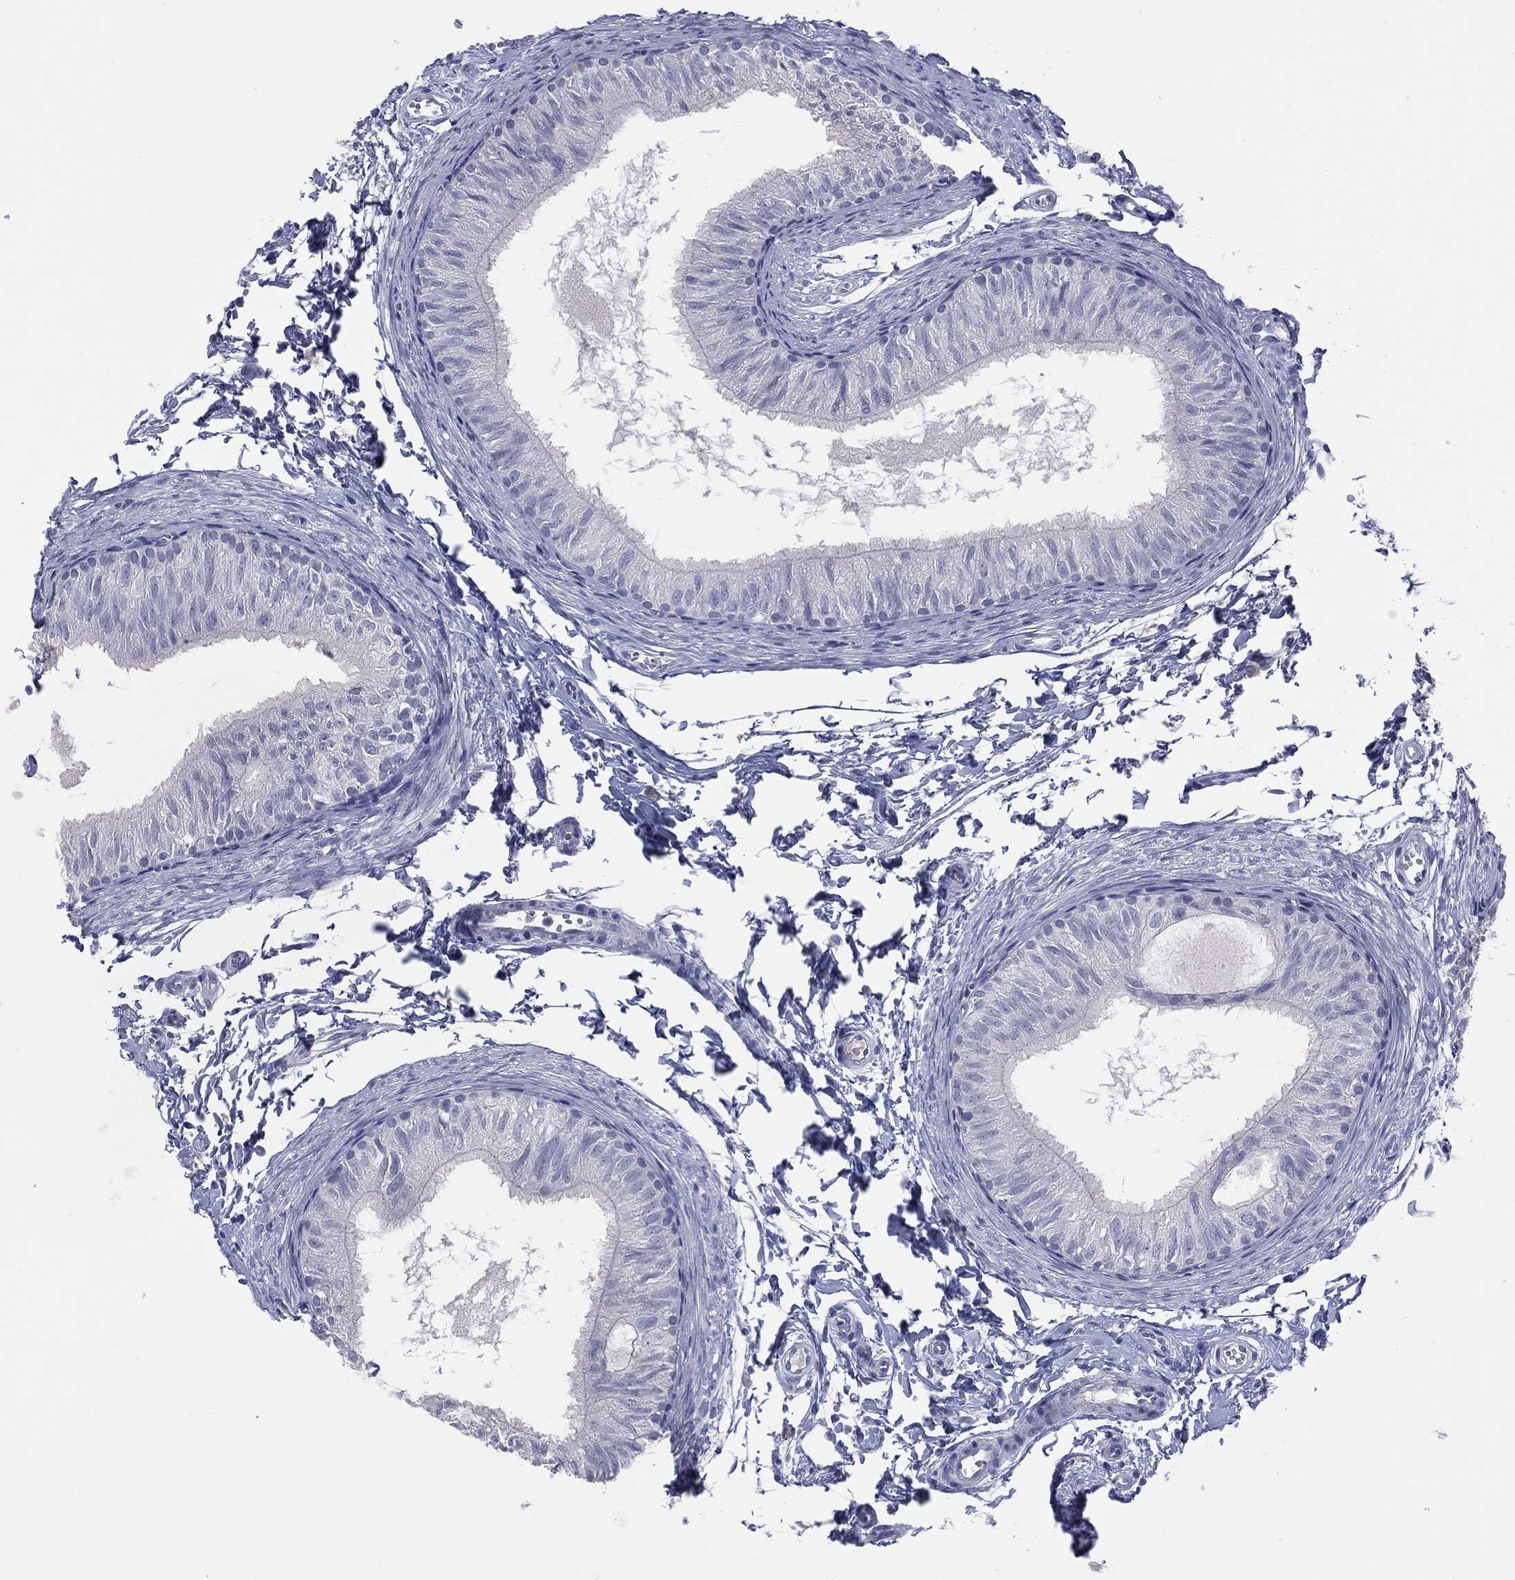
{"staining": {"intensity": "negative", "quantity": "none", "location": "none"}, "tissue": "epididymis", "cell_type": "Glandular cells", "image_type": "normal", "snomed": [{"axis": "morphology", "description": "Normal tissue, NOS"}, {"axis": "topography", "description": "Epididymis"}], "caption": "Immunohistochemistry (IHC) of benign human epididymis demonstrates no positivity in glandular cells.", "gene": "TSHB", "patient": {"sex": "male", "age": 22}}